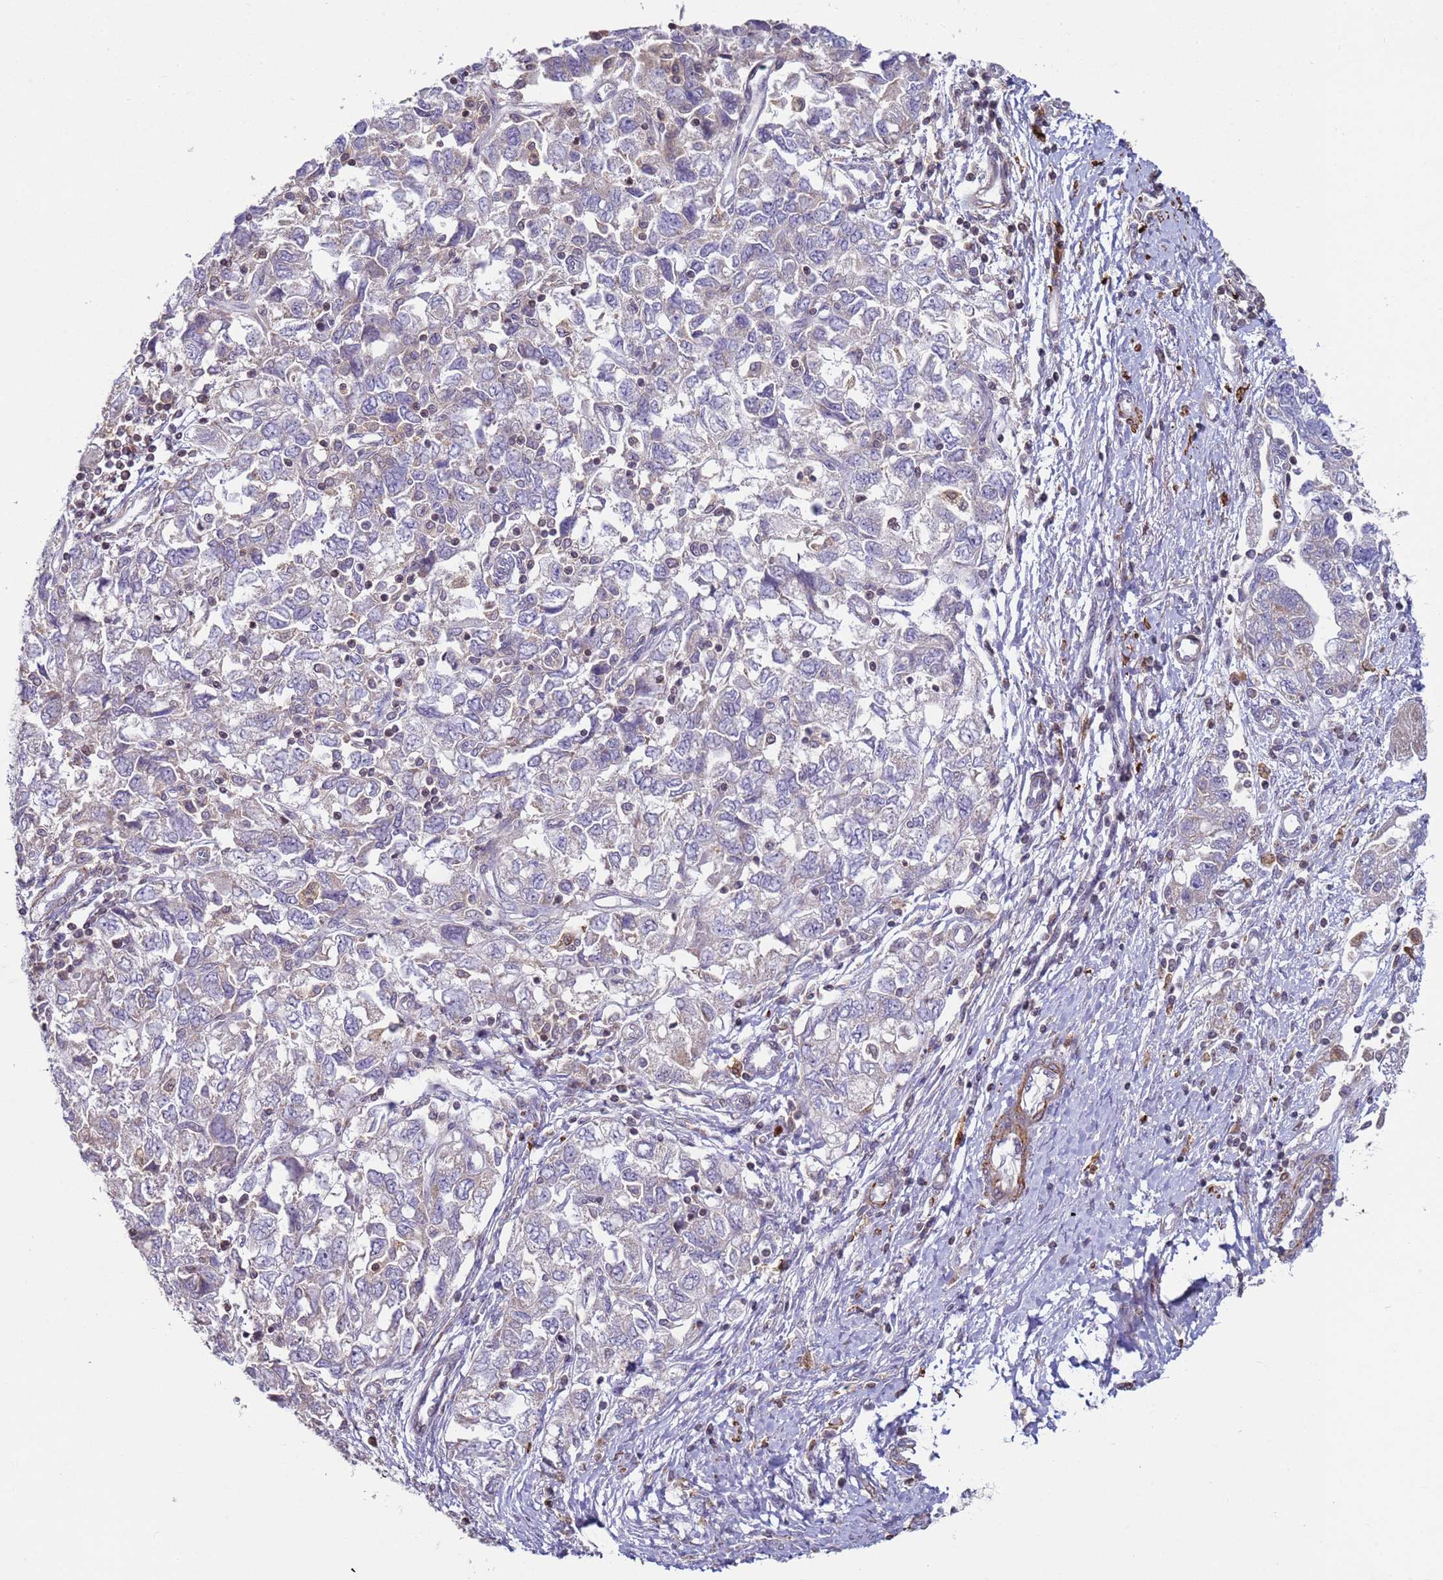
{"staining": {"intensity": "negative", "quantity": "none", "location": "none"}, "tissue": "ovarian cancer", "cell_type": "Tumor cells", "image_type": "cancer", "snomed": [{"axis": "morphology", "description": "Carcinoma, NOS"}, {"axis": "morphology", "description": "Cystadenocarcinoma, serous, NOS"}, {"axis": "topography", "description": "Ovary"}], "caption": "Protein analysis of ovarian cancer (serous cystadenocarcinoma) demonstrates no significant expression in tumor cells.", "gene": "SNAPC4", "patient": {"sex": "female", "age": 69}}